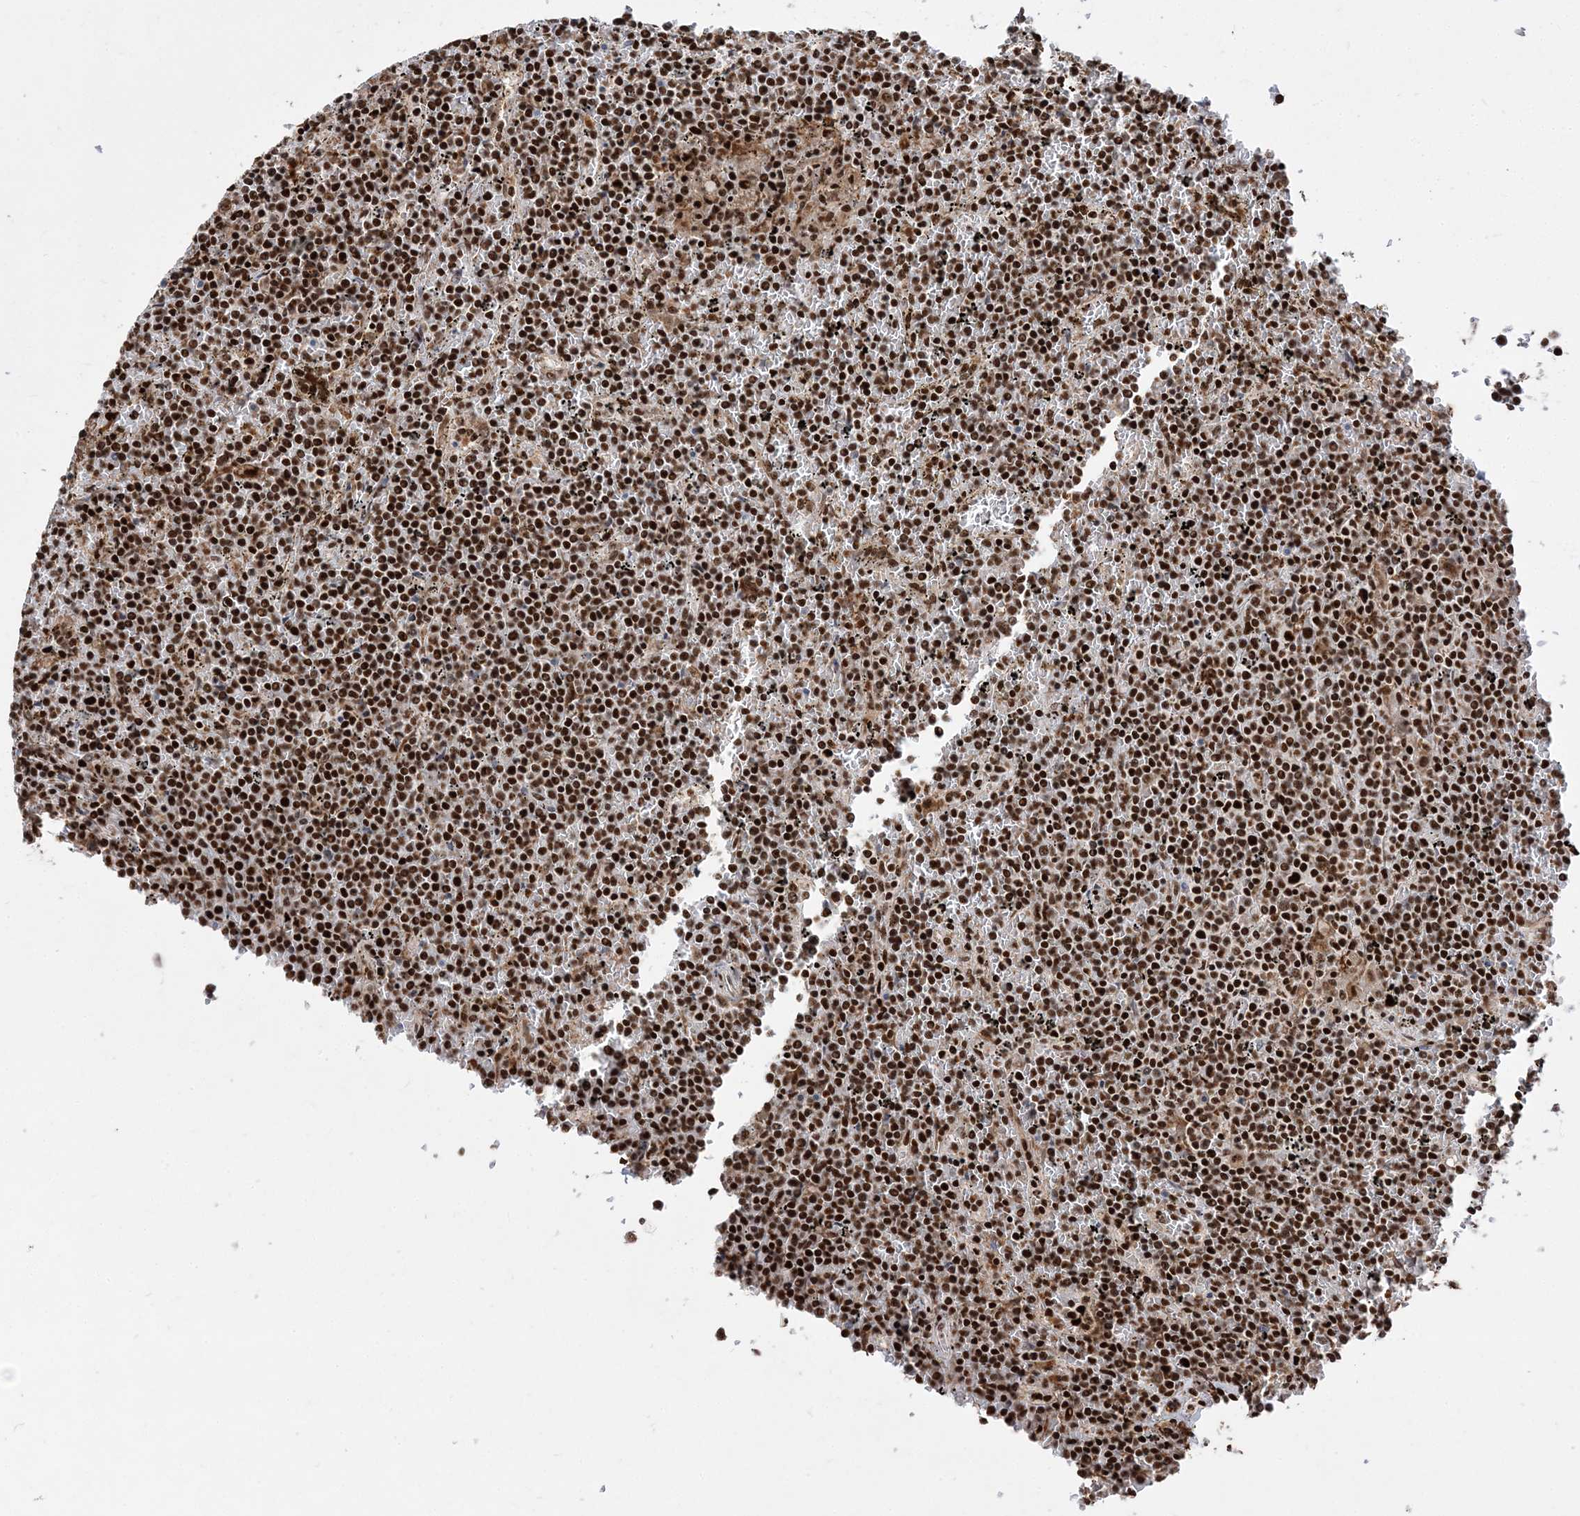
{"staining": {"intensity": "strong", "quantity": ">75%", "location": "nuclear"}, "tissue": "lymphoma", "cell_type": "Tumor cells", "image_type": "cancer", "snomed": [{"axis": "morphology", "description": "Malignant lymphoma, non-Hodgkin's type, Low grade"}, {"axis": "topography", "description": "Spleen"}], "caption": "High-magnification brightfield microscopy of lymphoma stained with DAB (brown) and counterstained with hematoxylin (blue). tumor cells exhibit strong nuclear staining is identified in approximately>75% of cells.", "gene": "RBM17", "patient": {"sex": "female", "age": 19}}